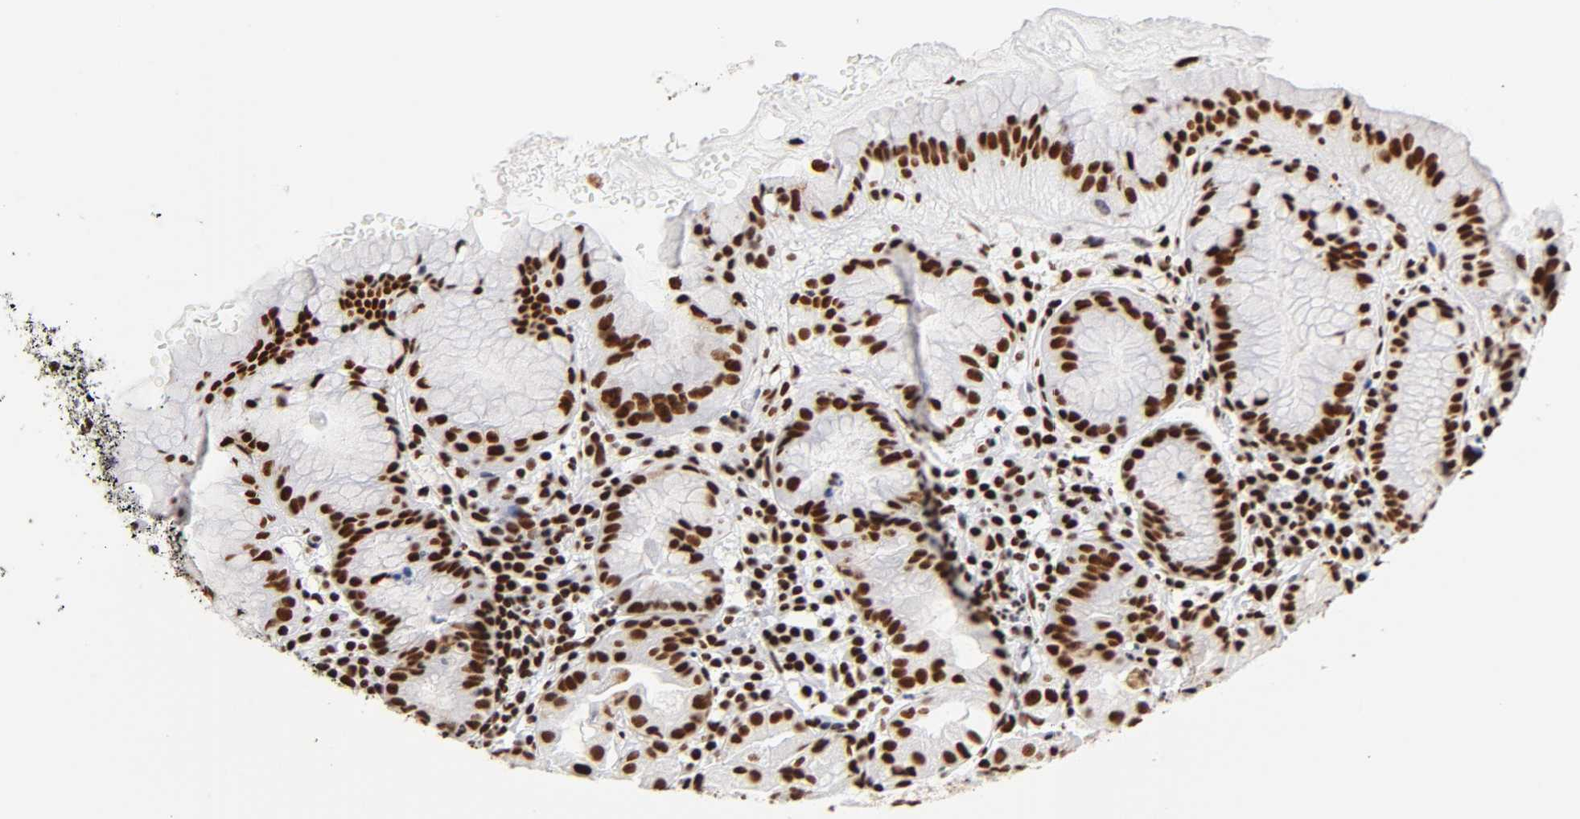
{"staining": {"intensity": "strong", "quantity": ">75%", "location": "nuclear"}, "tissue": "stomach", "cell_type": "Glandular cells", "image_type": "normal", "snomed": [{"axis": "morphology", "description": "Normal tissue, NOS"}, {"axis": "topography", "description": "Stomach"}, {"axis": "topography", "description": "Stomach, lower"}], "caption": "Stomach stained with DAB immunohistochemistry (IHC) shows high levels of strong nuclear positivity in approximately >75% of glandular cells.", "gene": "XRCC6", "patient": {"sex": "female", "age": 75}}